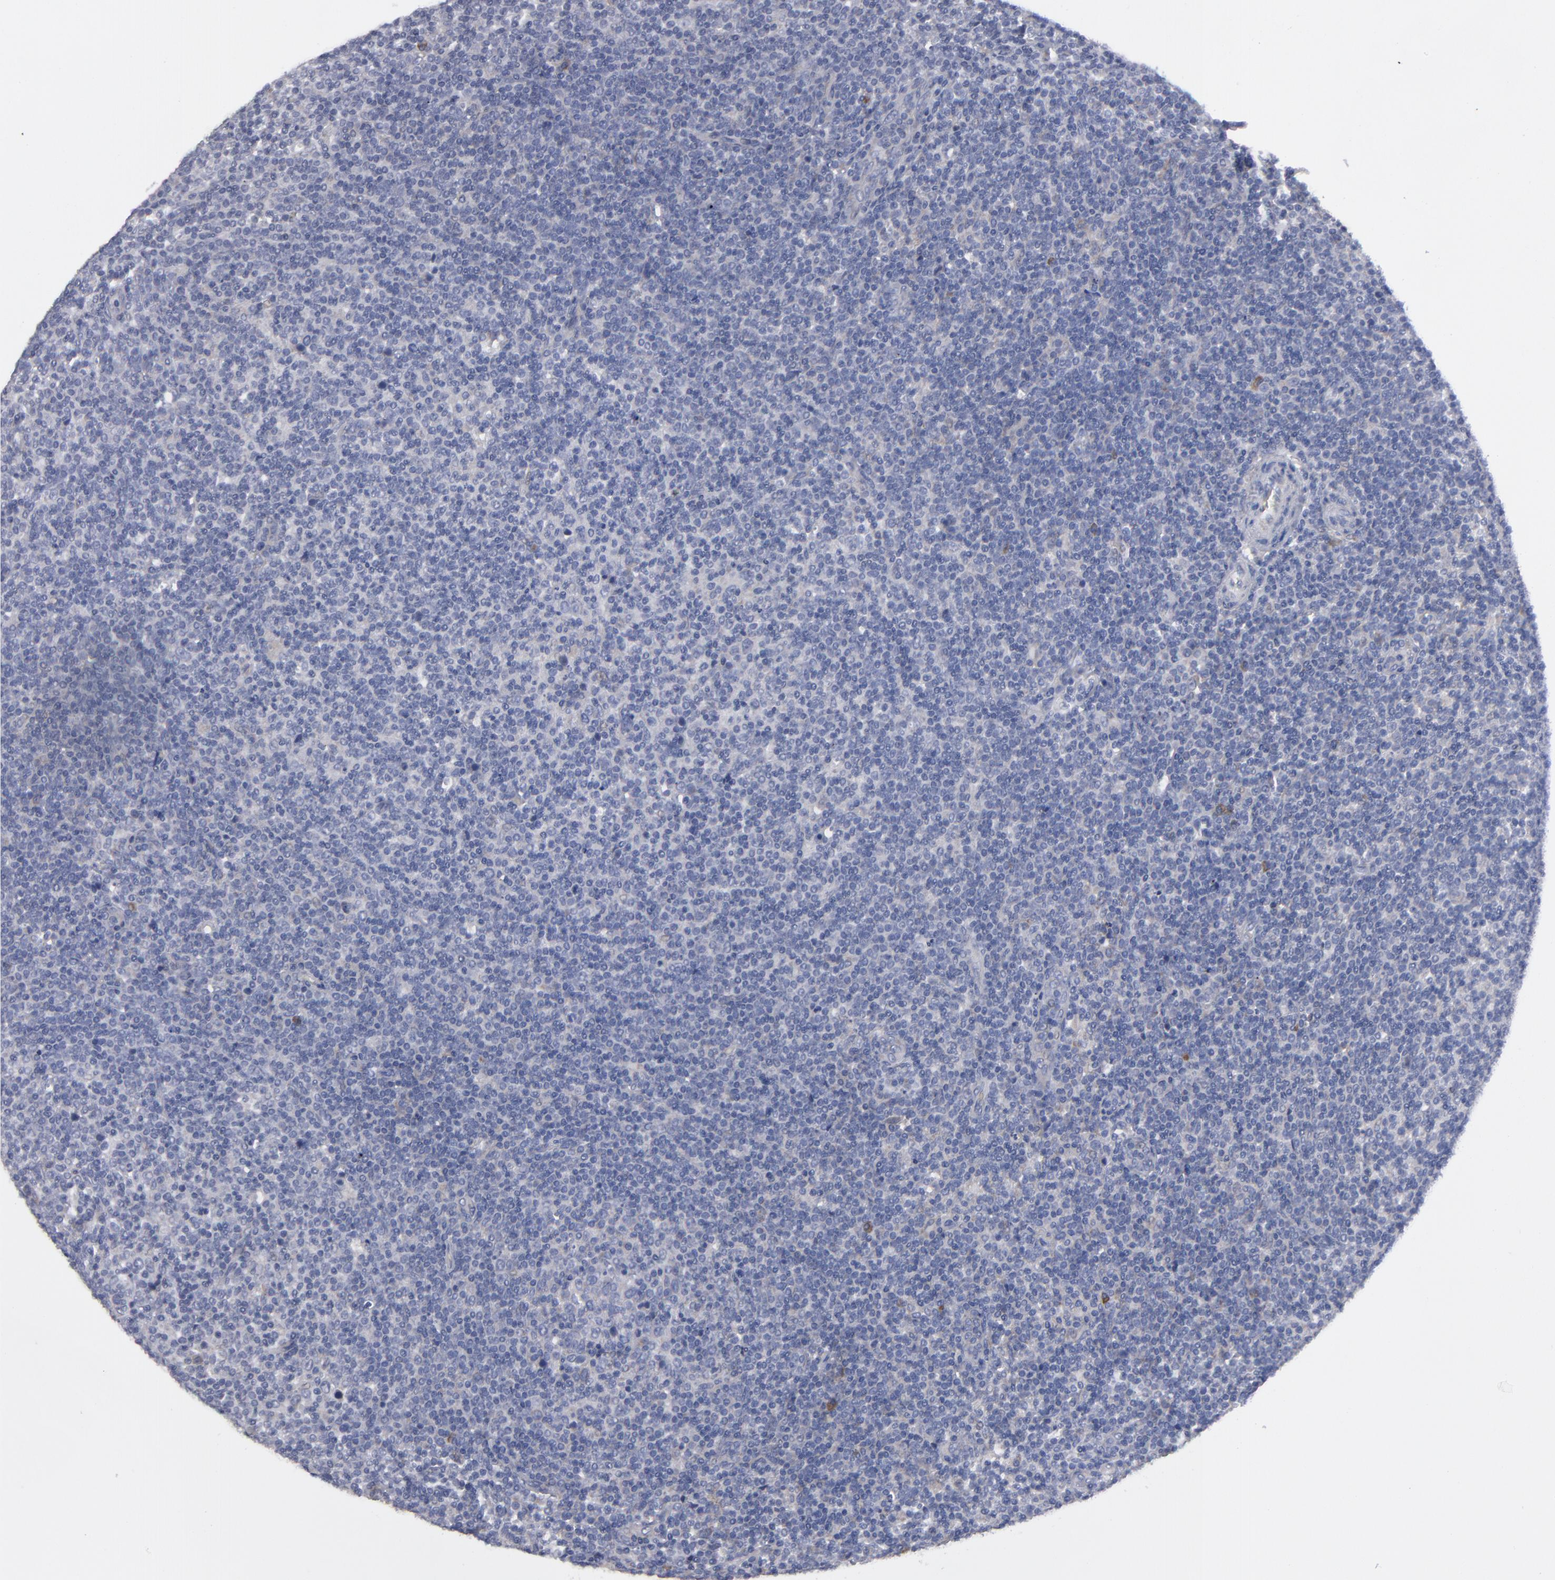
{"staining": {"intensity": "negative", "quantity": "none", "location": "none"}, "tissue": "lymphoma", "cell_type": "Tumor cells", "image_type": "cancer", "snomed": [{"axis": "morphology", "description": "Malignant lymphoma, non-Hodgkin's type, Low grade"}, {"axis": "topography", "description": "Lymph node"}], "caption": "High magnification brightfield microscopy of malignant lymphoma, non-Hodgkin's type (low-grade) stained with DAB (brown) and counterstained with hematoxylin (blue): tumor cells show no significant staining.", "gene": "CCDC80", "patient": {"sex": "male", "age": 70}}